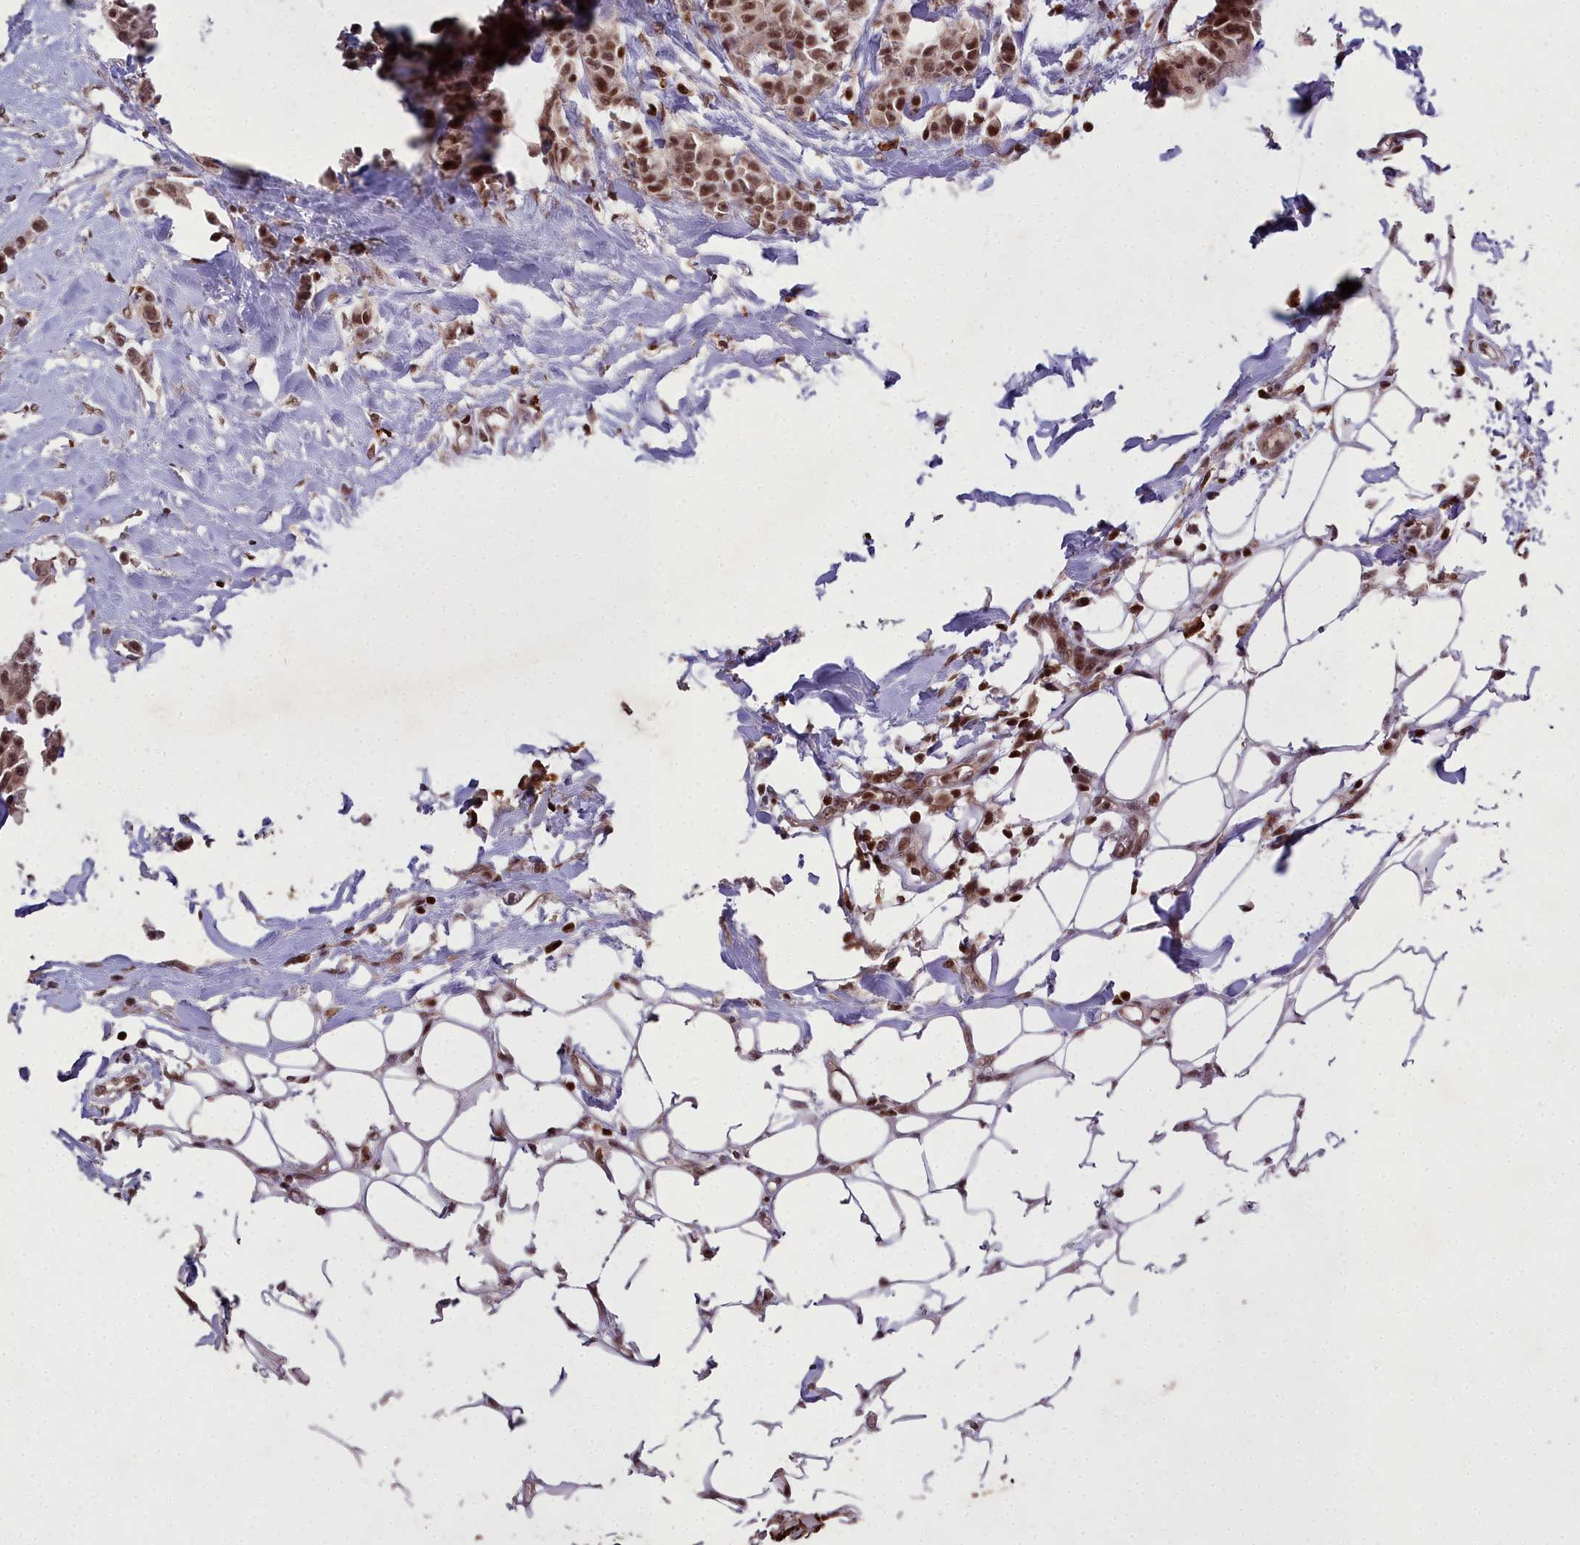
{"staining": {"intensity": "moderate", "quantity": ">75%", "location": "nuclear"}, "tissue": "breast cancer", "cell_type": "Tumor cells", "image_type": "cancer", "snomed": [{"axis": "morphology", "description": "Duct carcinoma"}, {"axis": "topography", "description": "Breast"}], "caption": "Invasive ductal carcinoma (breast) stained with a protein marker reveals moderate staining in tumor cells.", "gene": "GMEB1", "patient": {"sex": "female", "age": 40}}